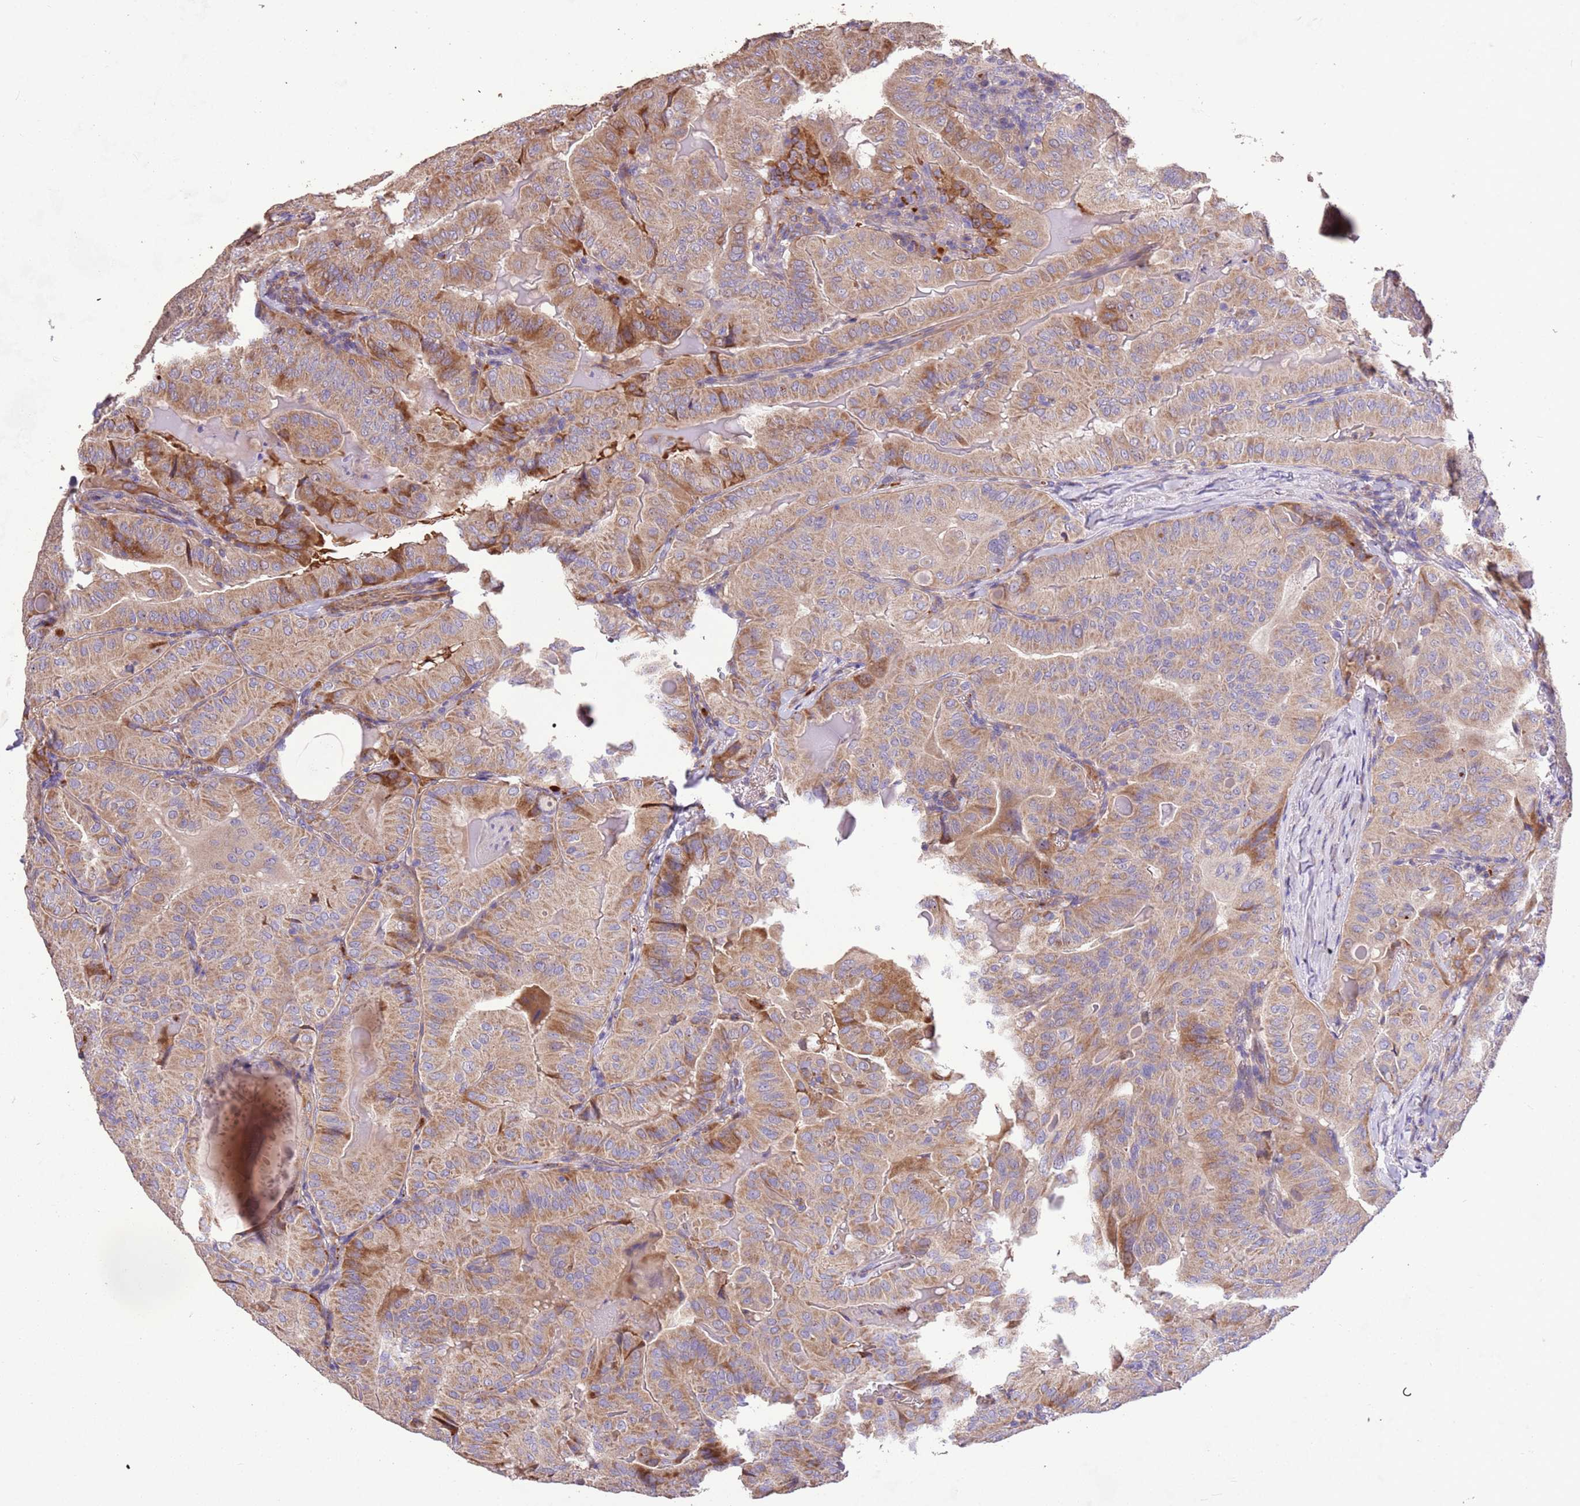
{"staining": {"intensity": "moderate", "quantity": "25%-75%", "location": "cytoplasmic/membranous"}, "tissue": "thyroid cancer", "cell_type": "Tumor cells", "image_type": "cancer", "snomed": [{"axis": "morphology", "description": "Papillary adenocarcinoma, NOS"}, {"axis": "topography", "description": "Thyroid gland"}], "caption": "About 25%-75% of tumor cells in thyroid cancer display moderate cytoplasmic/membranous protein positivity as visualized by brown immunohistochemical staining.", "gene": "PIGA", "patient": {"sex": "female", "age": 68}}